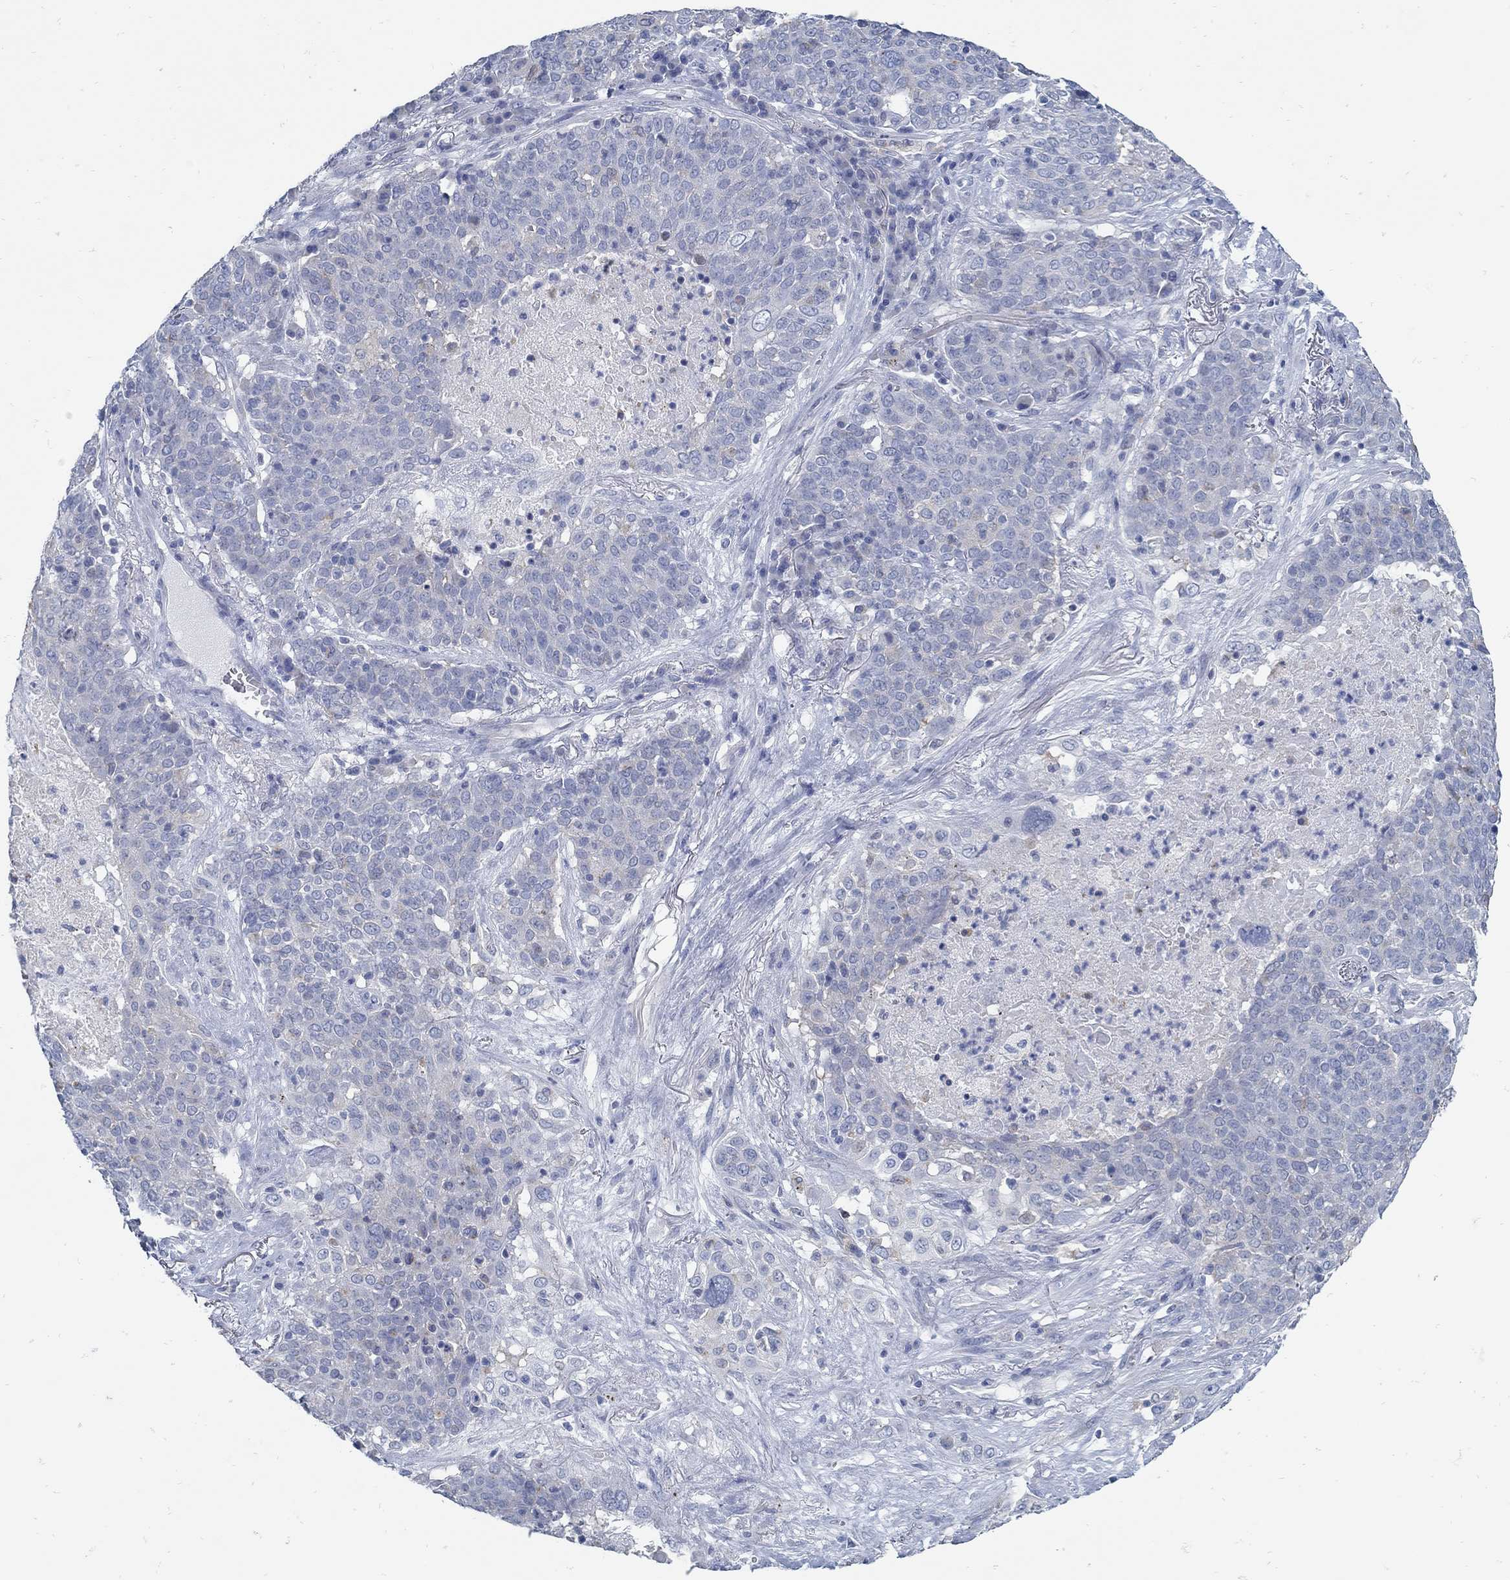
{"staining": {"intensity": "negative", "quantity": "none", "location": "none"}, "tissue": "lung cancer", "cell_type": "Tumor cells", "image_type": "cancer", "snomed": [{"axis": "morphology", "description": "Squamous cell carcinoma, NOS"}, {"axis": "topography", "description": "Lung"}], "caption": "This is a photomicrograph of IHC staining of lung cancer, which shows no staining in tumor cells. (Brightfield microscopy of DAB (3,3'-diaminobenzidine) immunohistochemistry at high magnification).", "gene": "ZFAND4", "patient": {"sex": "male", "age": 82}}